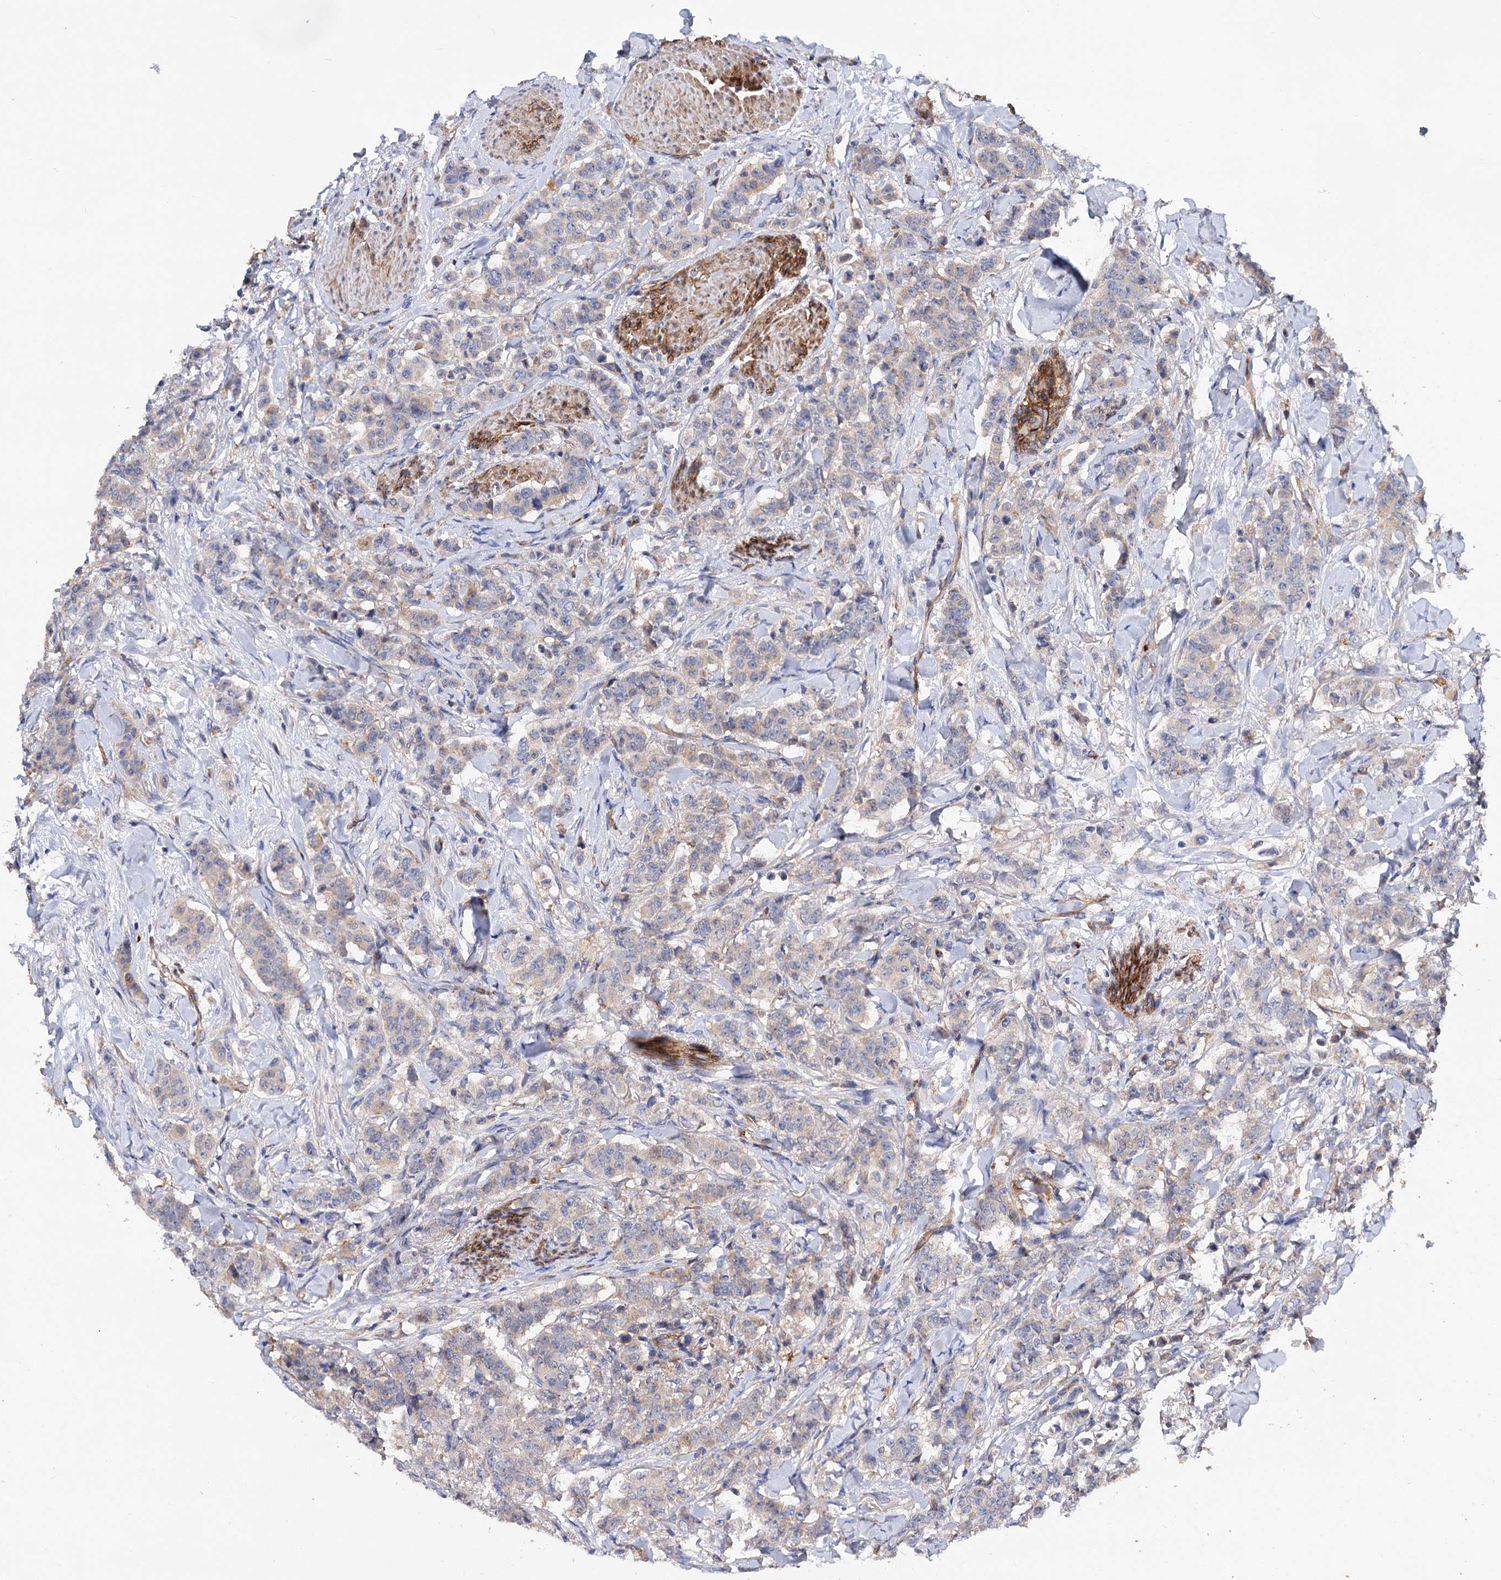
{"staining": {"intensity": "negative", "quantity": "none", "location": "none"}, "tissue": "breast cancer", "cell_type": "Tumor cells", "image_type": "cancer", "snomed": [{"axis": "morphology", "description": "Duct carcinoma"}, {"axis": "topography", "description": "Breast"}], "caption": "A high-resolution image shows immunohistochemistry staining of invasive ductal carcinoma (breast), which reveals no significant expression in tumor cells.", "gene": "CSAD", "patient": {"sex": "female", "age": 40}}